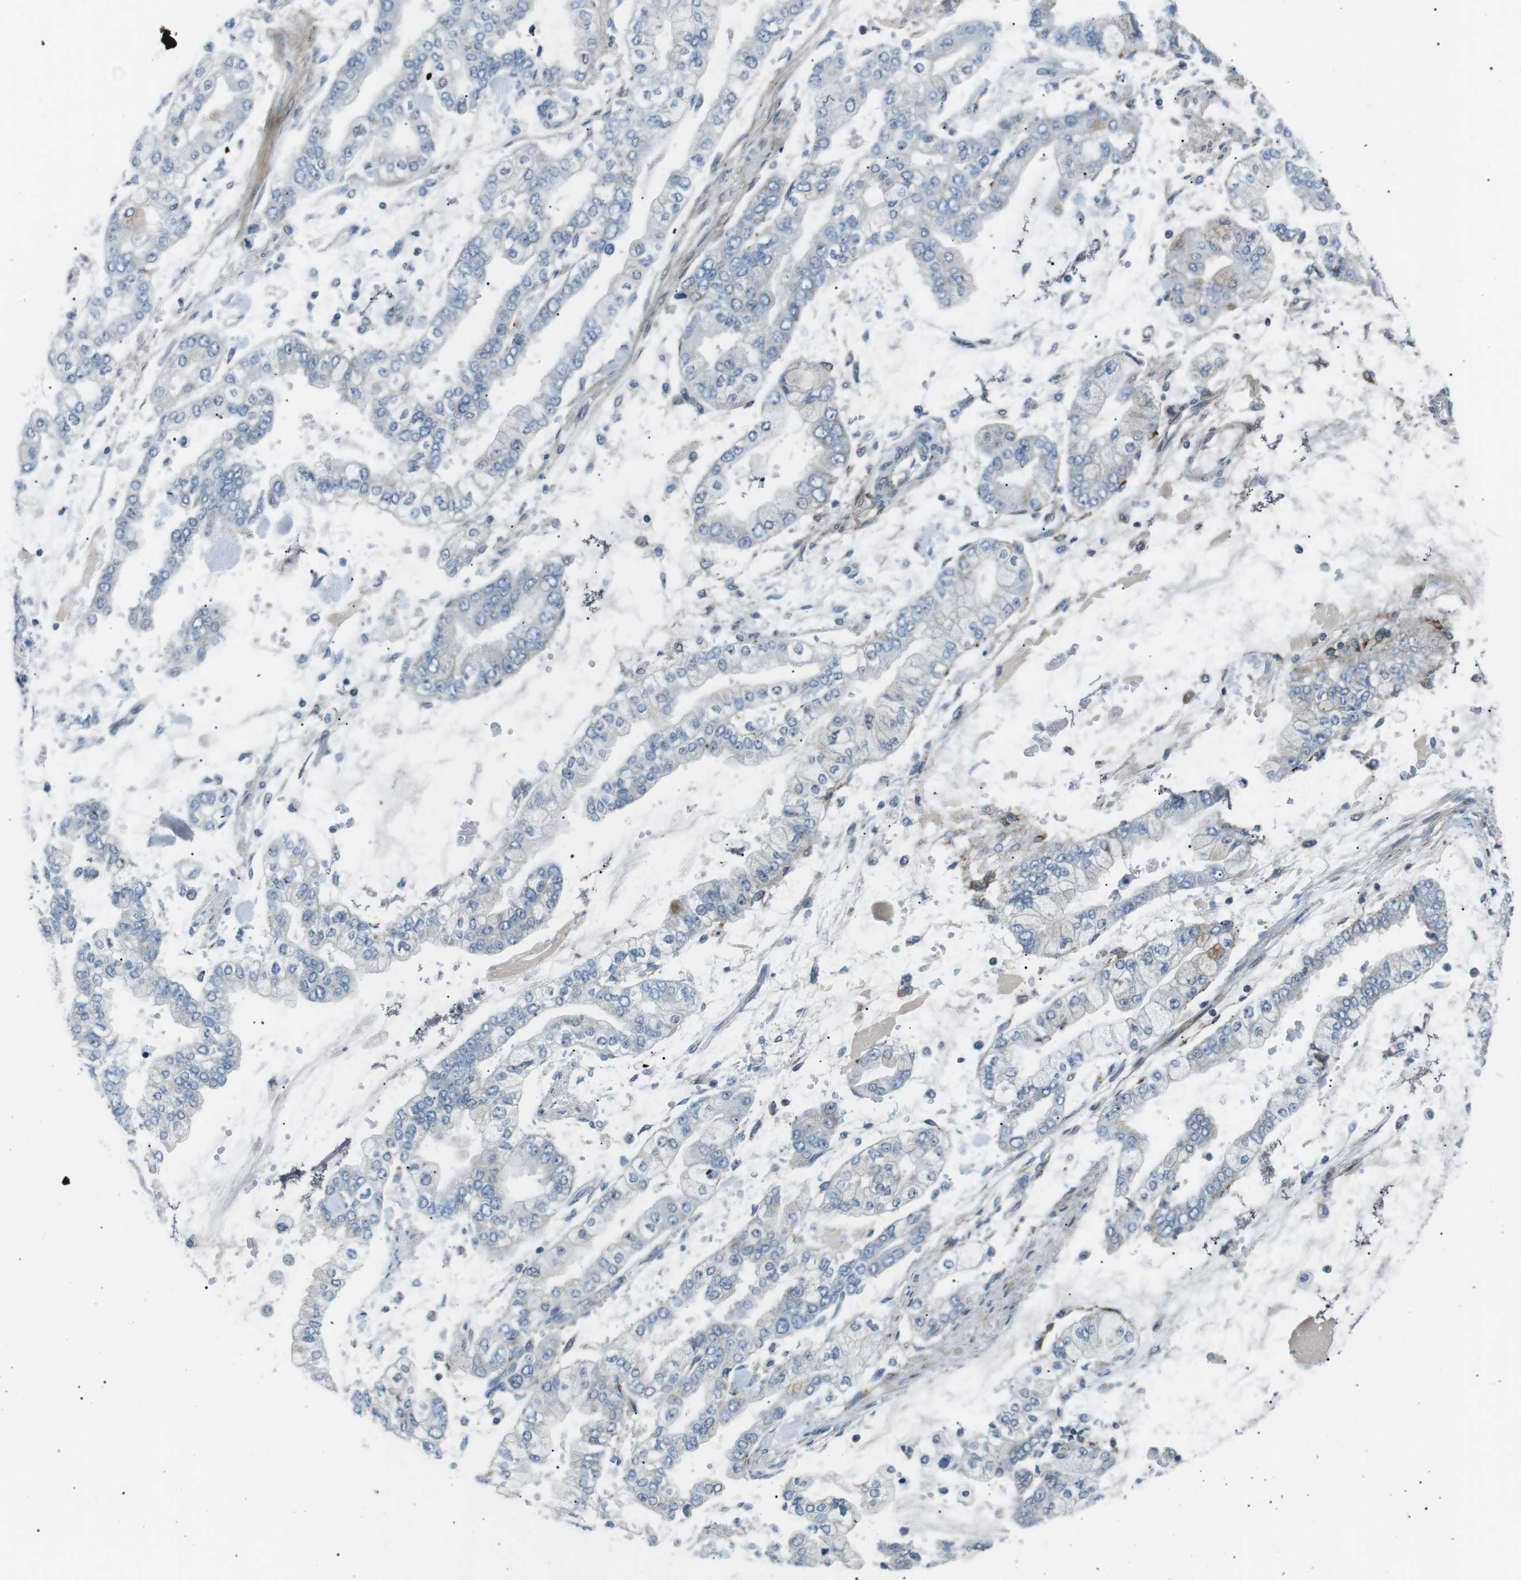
{"staining": {"intensity": "negative", "quantity": "none", "location": "none"}, "tissue": "stomach cancer", "cell_type": "Tumor cells", "image_type": "cancer", "snomed": [{"axis": "morphology", "description": "Normal tissue, NOS"}, {"axis": "morphology", "description": "Adenocarcinoma, NOS"}, {"axis": "topography", "description": "Stomach, upper"}, {"axis": "topography", "description": "Stomach"}], "caption": "Tumor cells are negative for brown protein staining in adenocarcinoma (stomach). The staining was performed using DAB to visualize the protein expression in brown, while the nuclei were stained in blue with hematoxylin (Magnification: 20x).", "gene": "ARID5B", "patient": {"sex": "male", "age": 76}}